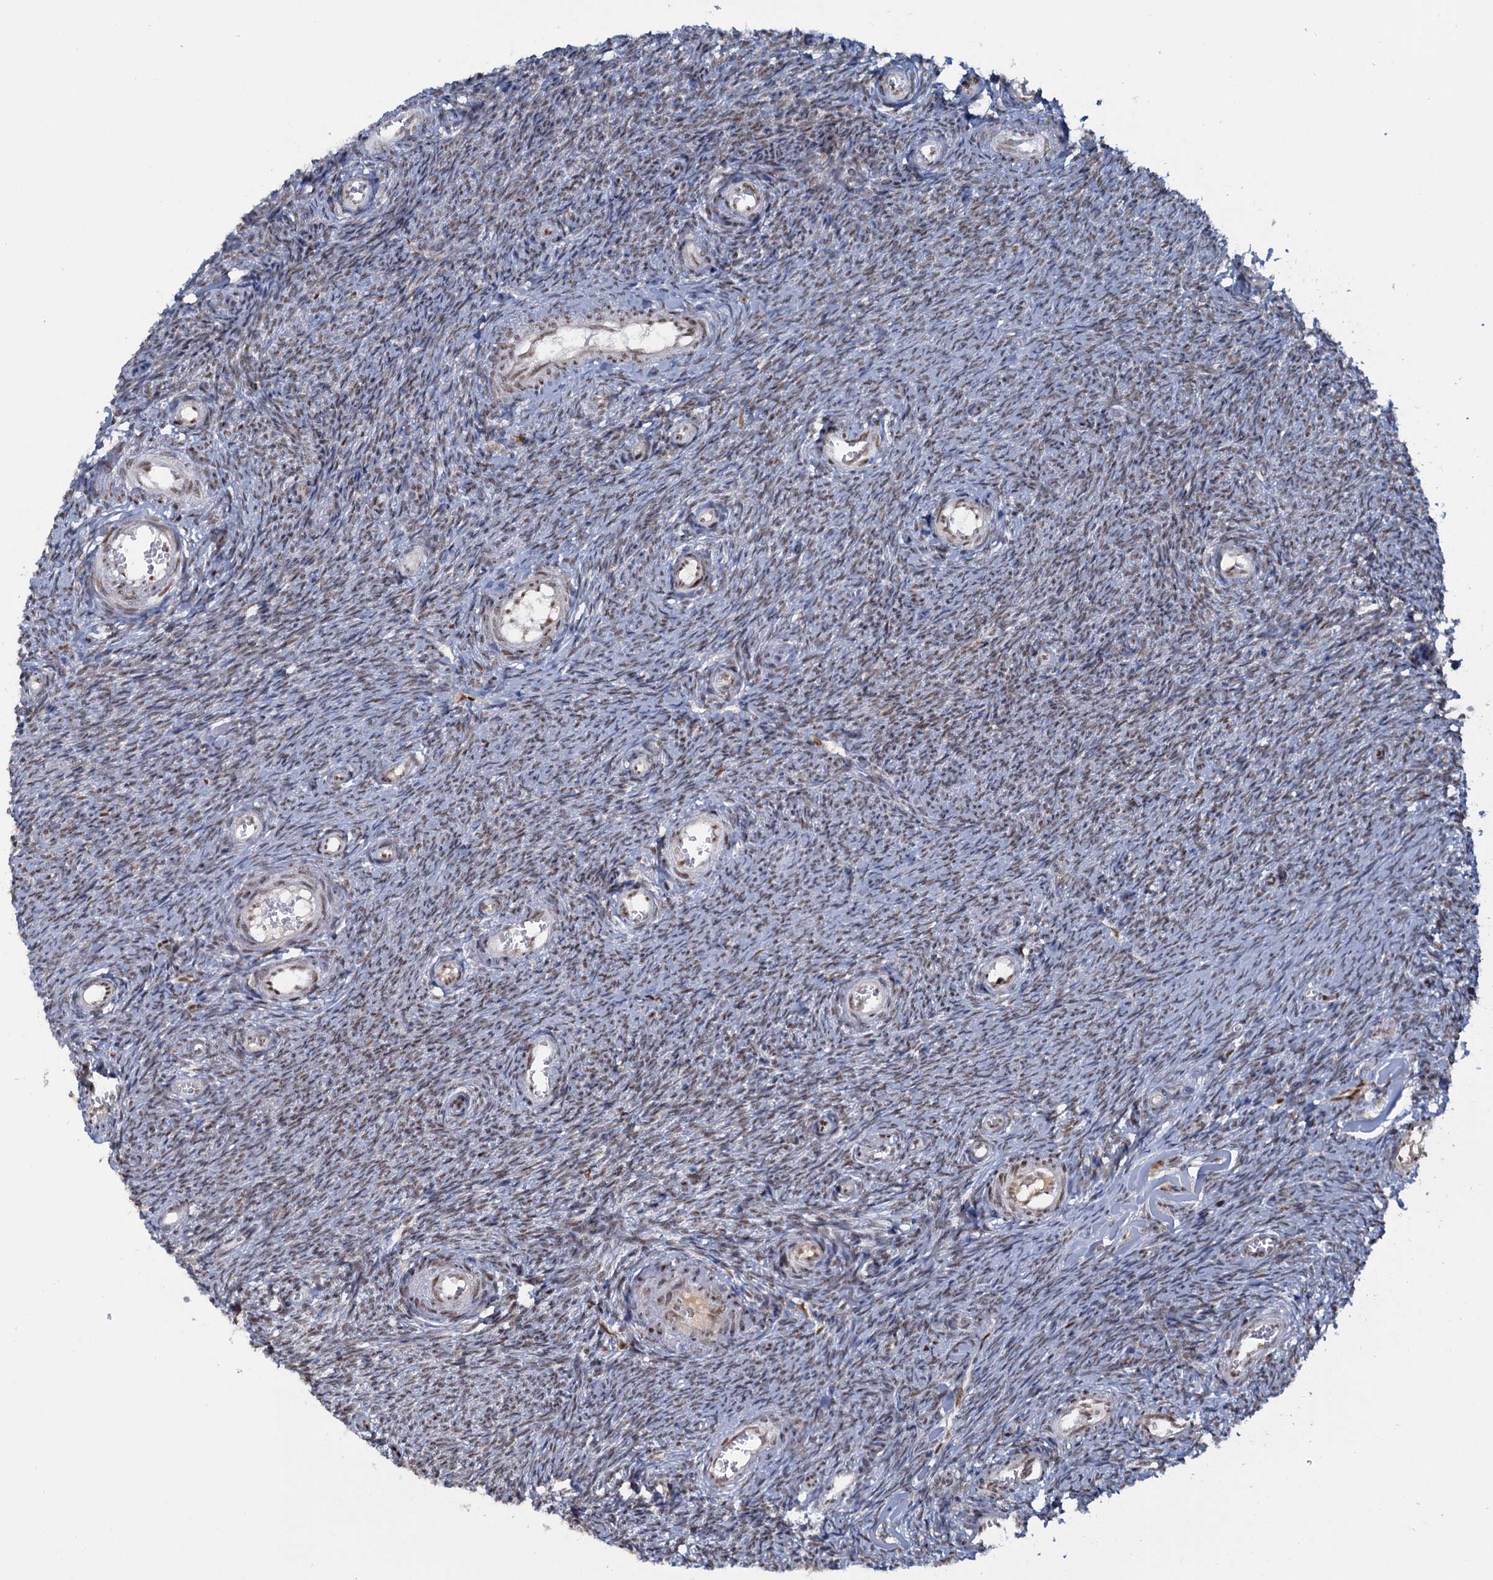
{"staining": {"intensity": "moderate", "quantity": "25%-75%", "location": "nuclear"}, "tissue": "ovary", "cell_type": "Ovarian stroma cells", "image_type": "normal", "snomed": [{"axis": "morphology", "description": "Normal tissue, NOS"}, {"axis": "topography", "description": "Ovary"}], "caption": "DAB (3,3'-diaminobenzidine) immunohistochemical staining of unremarkable ovary exhibits moderate nuclear protein staining in approximately 25%-75% of ovarian stroma cells.", "gene": "WBP4", "patient": {"sex": "female", "age": 44}}